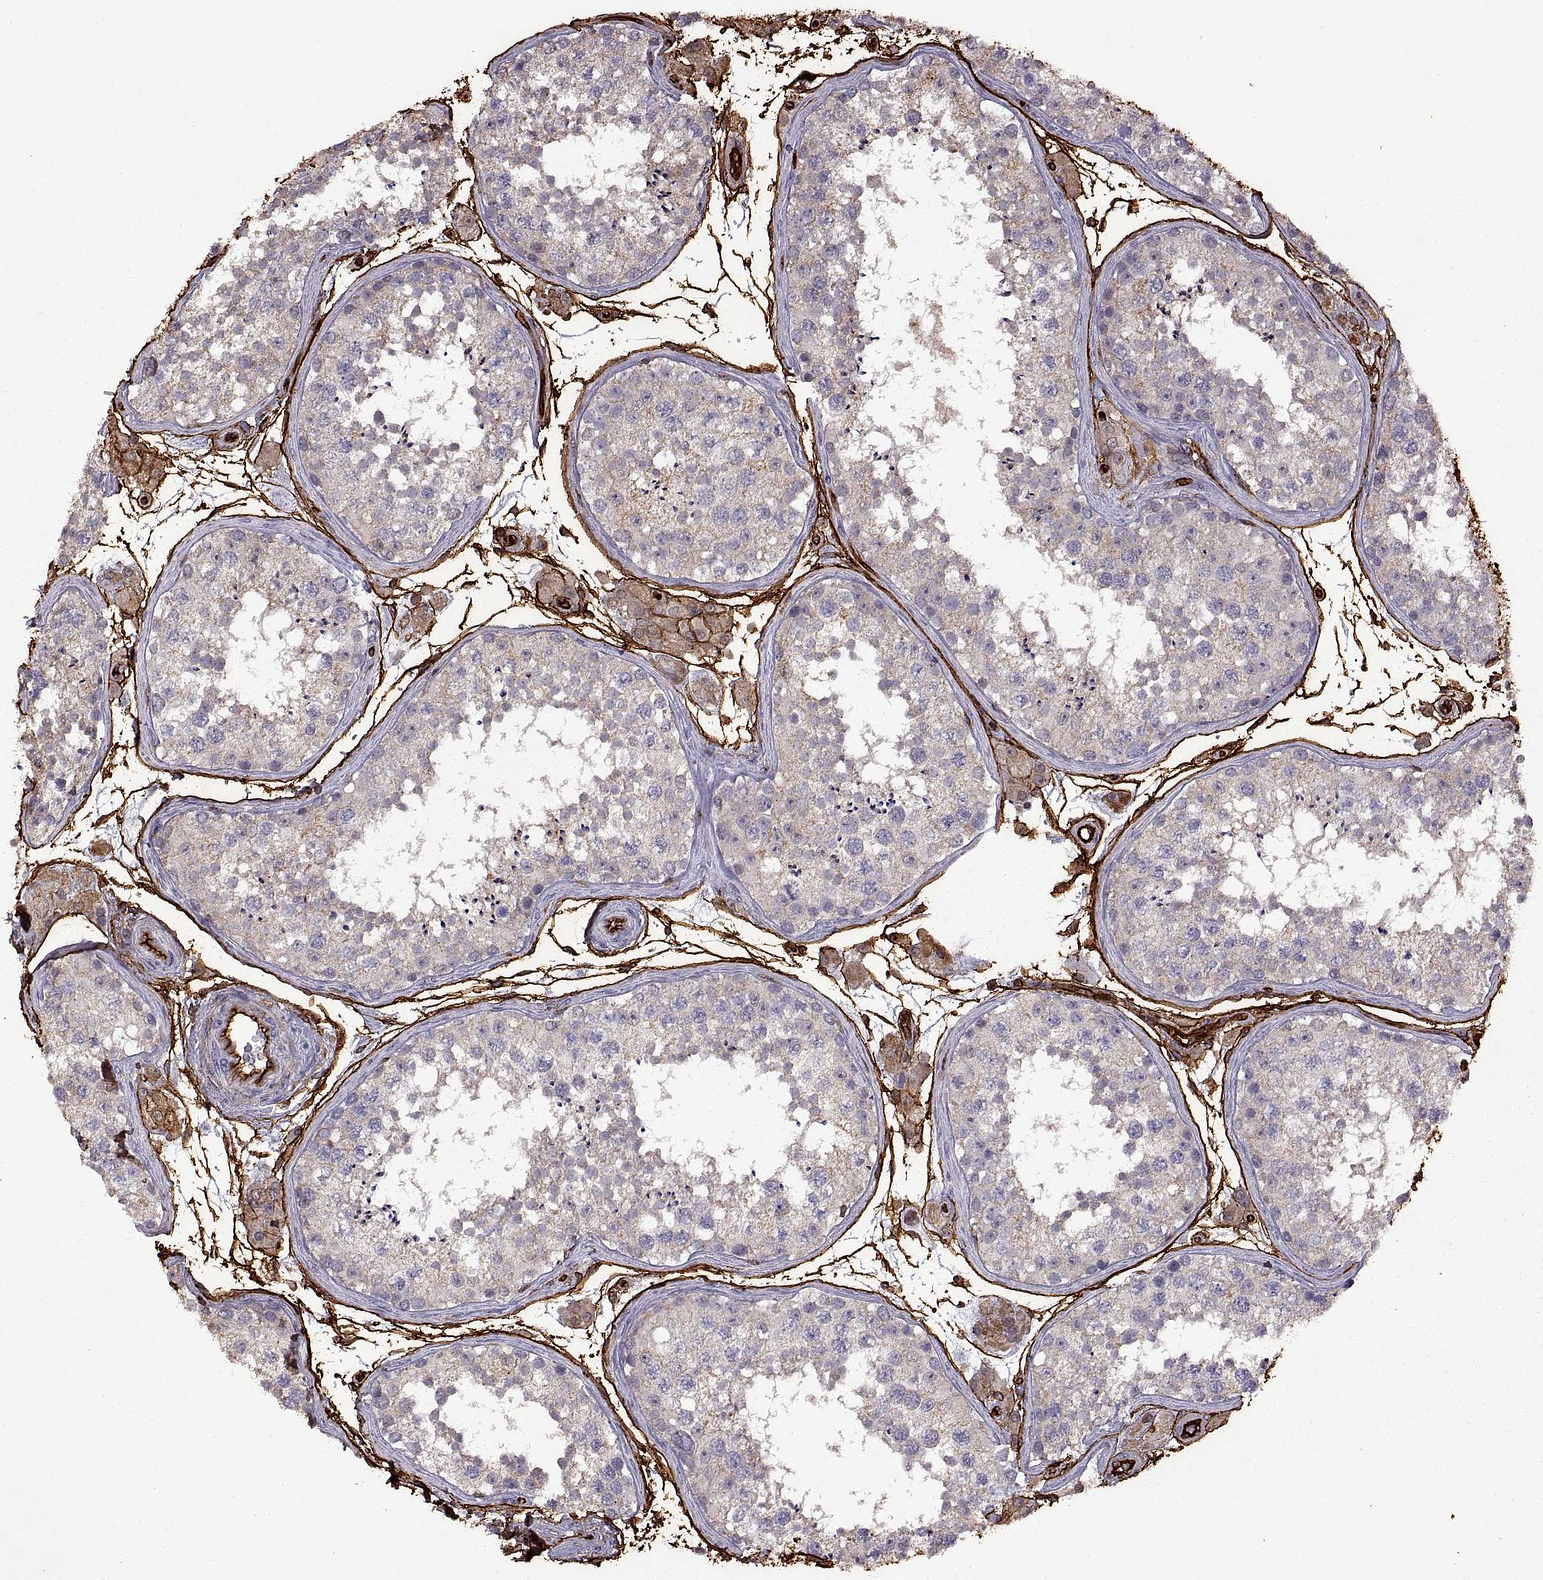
{"staining": {"intensity": "weak", "quantity": "25%-75%", "location": "cytoplasmic/membranous"}, "tissue": "testis", "cell_type": "Cells in seminiferous ducts", "image_type": "normal", "snomed": [{"axis": "morphology", "description": "Normal tissue, NOS"}, {"axis": "topography", "description": "Testis"}], "caption": "Immunohistochemistry of benign testis exhibits low levels of weak cytoplasmic/membranous expression in approximately 25%-75% of cells in seminiferous ducts.", "gene": "S100A10", "patient": {"sex": "male", "age": 41}}